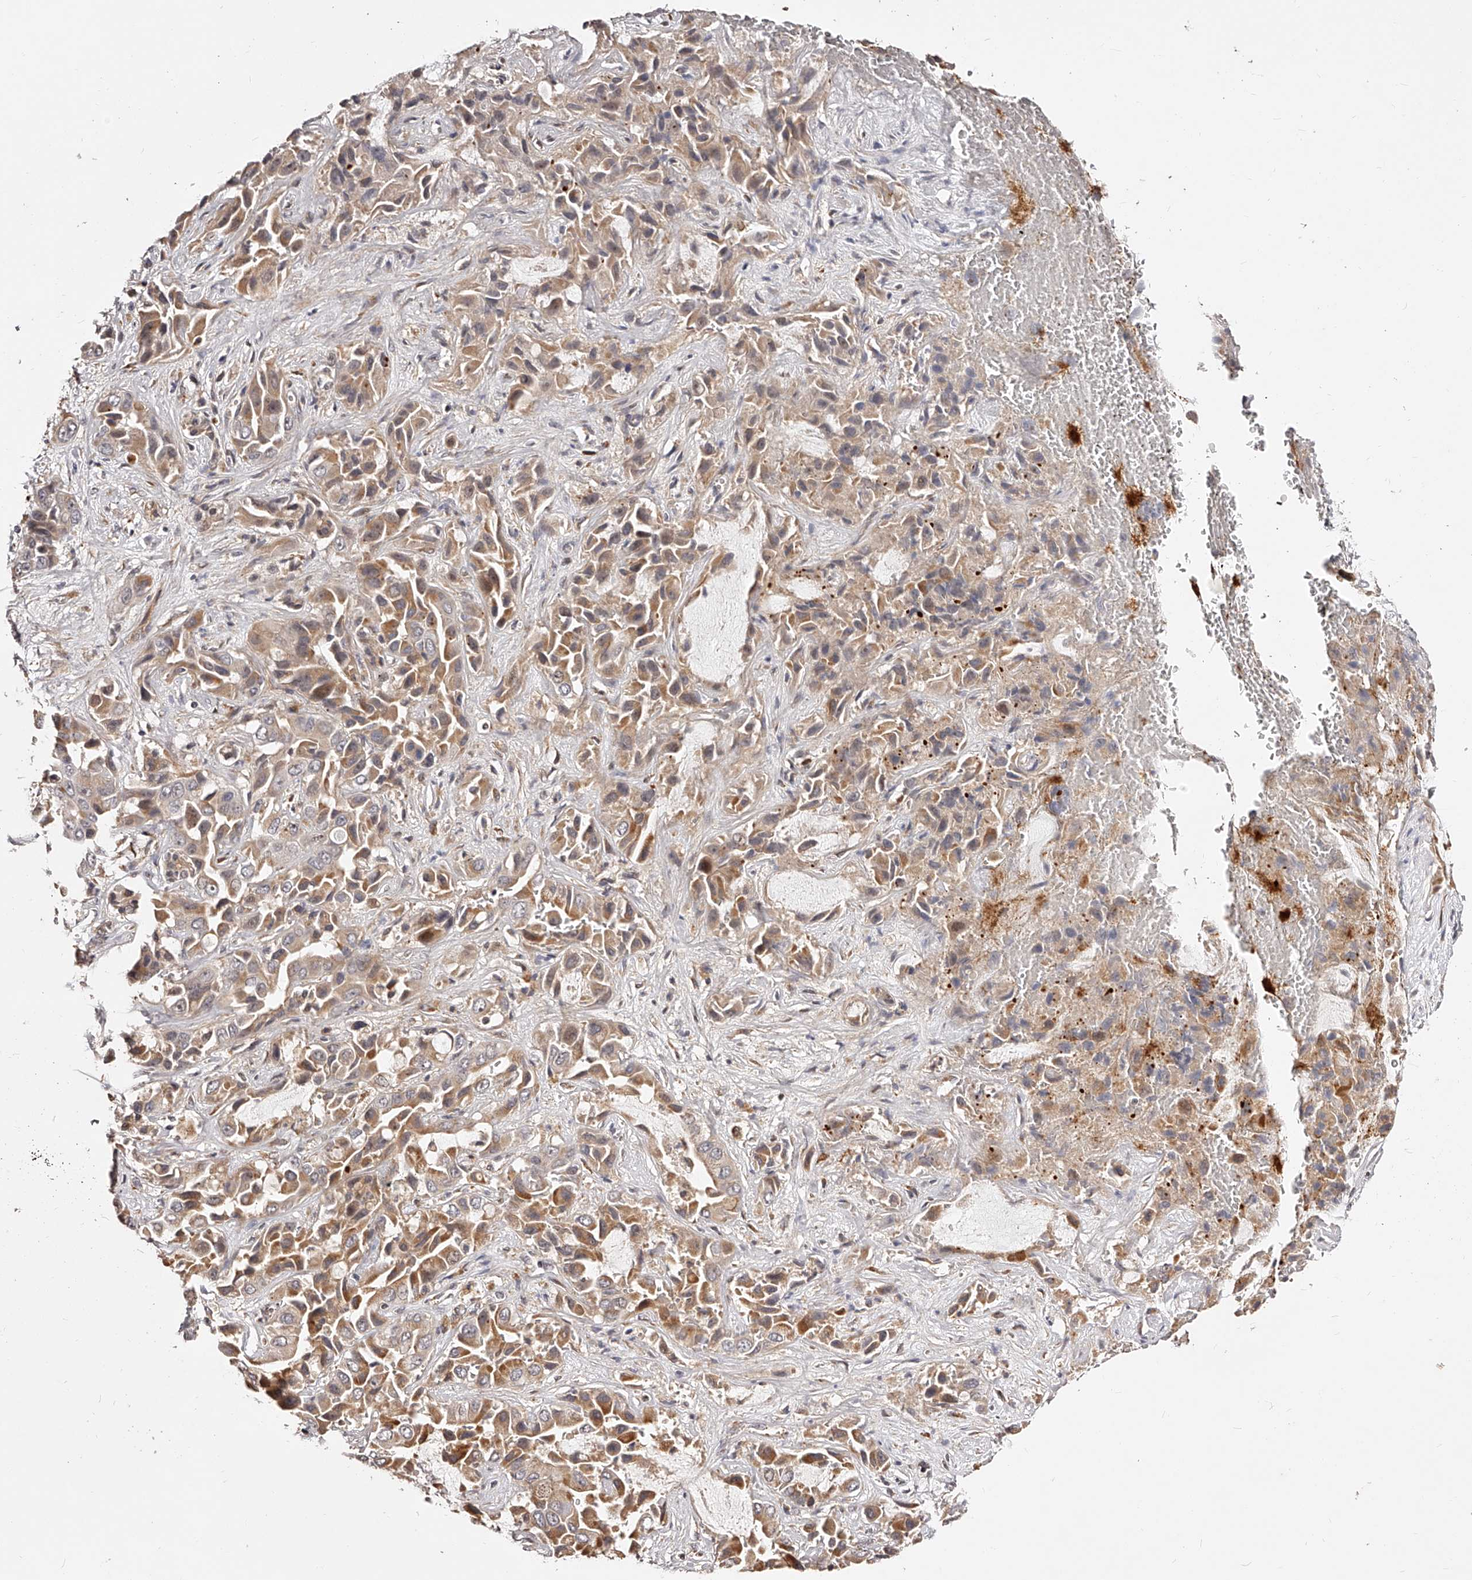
{"staining": {"intensity": "moderate", "quantity": "25%-75%", "location": "cytoplasmic/membranous"}, "tissue": "liver cancer", "cell_type": "Tumor cells", "image_type": "cancer", "snomed": [{"axis": "morphology", "description": "Cholangiocarcinoma"}, {"axis": "topography", "description": "Liver"}], "caption": "Immunohistochemical staining of liver cholangiocarcinoma demonstrates medium levels of moderate cytoplasmic/membranous staining in approximately 25%-75% of tumor cells.", "gene": "ZNF502", "patient": {"sex": "female", "age": 52}}